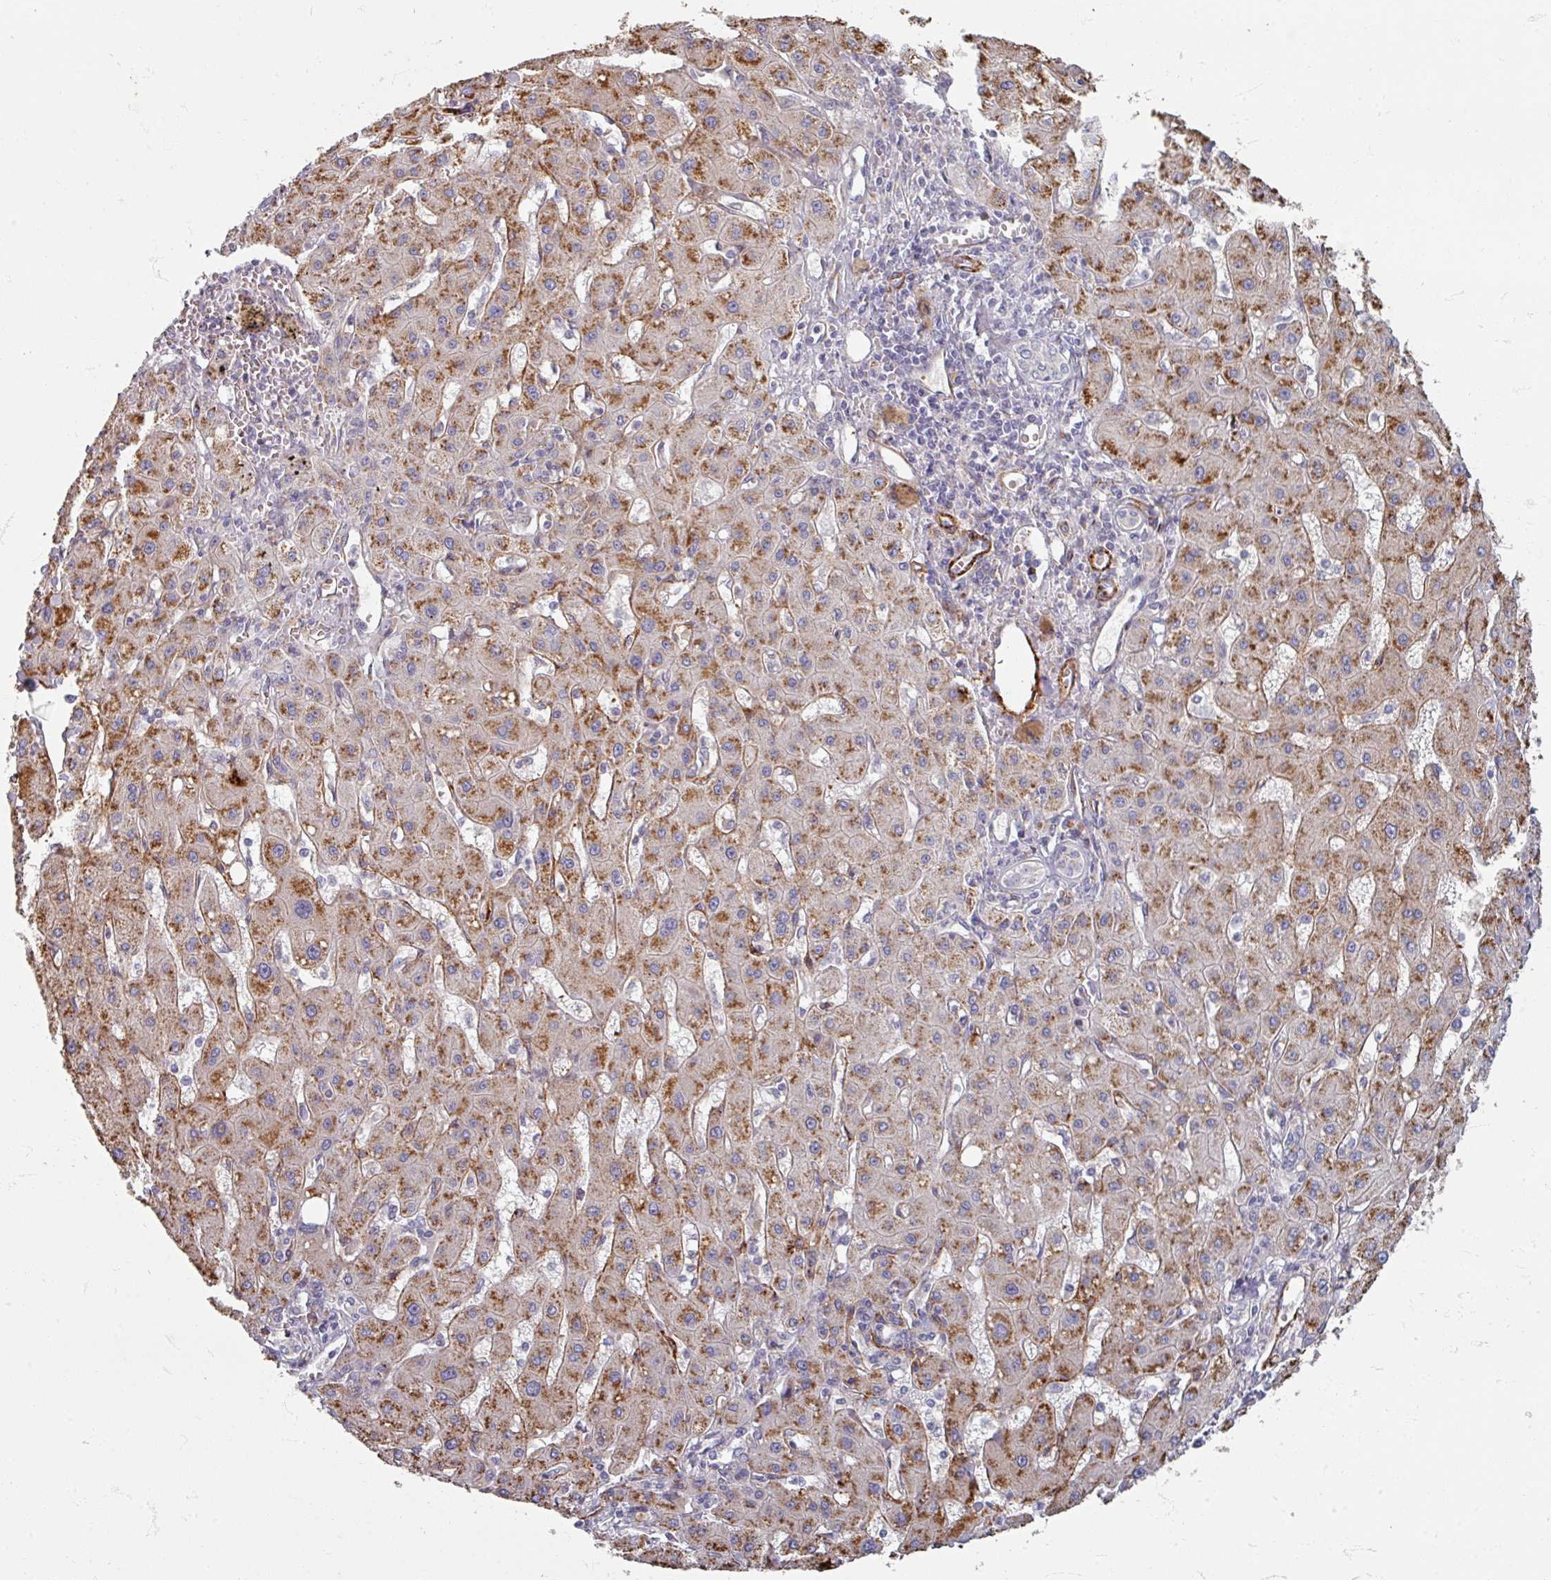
{"staining": {"intensity": "moderate", "quantity": "25%-75%", "location": "cytoplasmic/membranous"}, "tissue": "liver cancer", "cell_type": "Tumor cells", "image_type": "cancer", "snomed": [{"axis": "morphology", "description": "Carcinoma, Hepatocellular, NOS"}, {"axis": "topography", "description": "Liver"}], "caption": "Liver hepatocellular carcinoma stained with IHC demonstrates moderate cytoplasmic/membranous staining in approximately 25%-75% of tumor cells.", "gene": "GABARAPL1", "patient": {"sex": "male", "age": 72}}